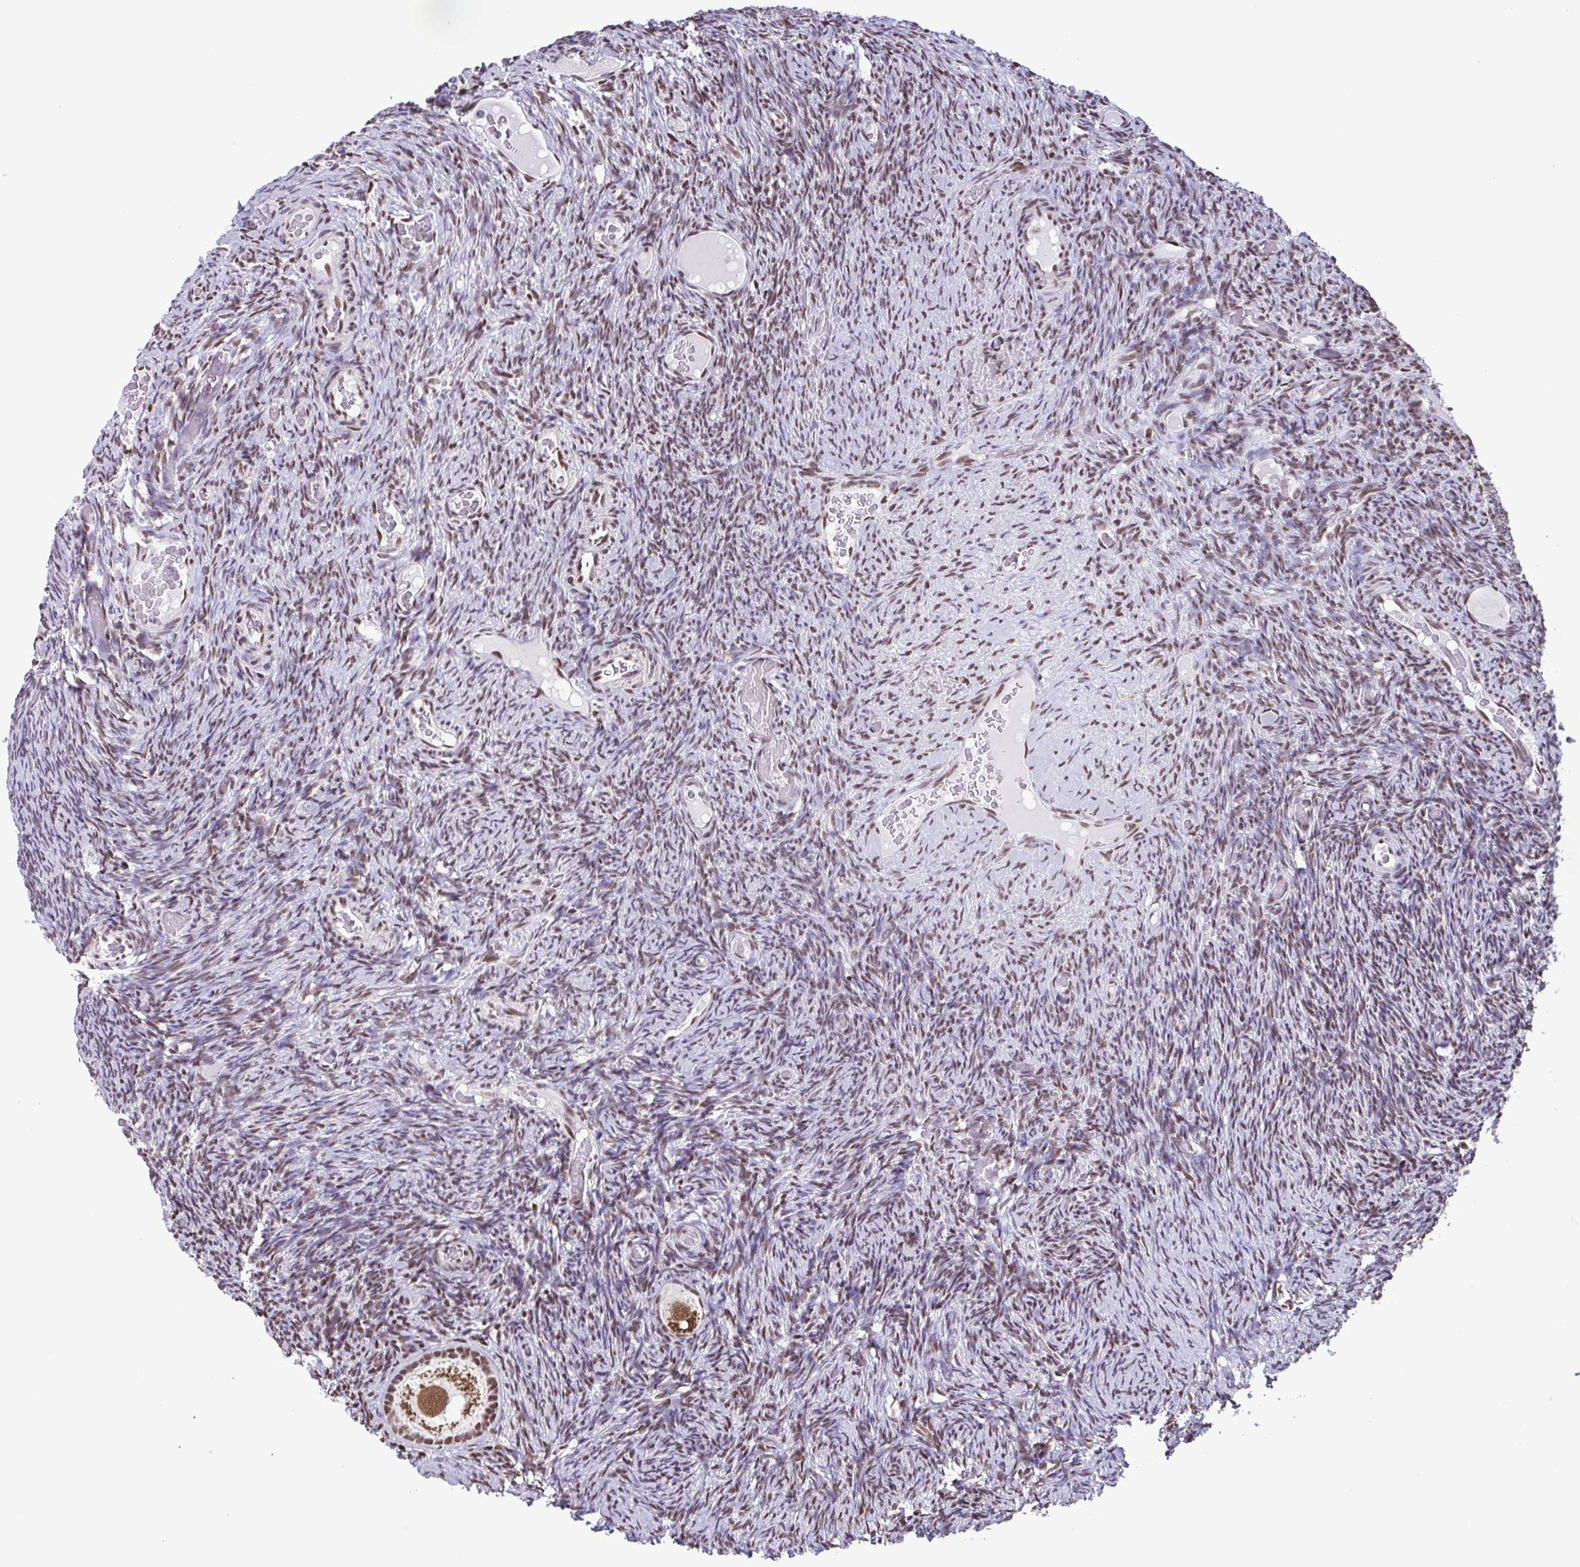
{"staining": {"intensity": "moderate", "quantity": ">75%", "location": "cytoplasmic/membranous,nuclear"}, "tissue": "ovary", "cell_type": "Follicle cells", "image_type": "normal", "snomed": [{"axis": "morphology", "description": "Normal tissue, NOS"}, {"axis": "topography", "description": "Ovary"}], "caption": "DAB (3,3'-diaminobenzidine) immunohistochemical staining of unremarkable human ovary exhibits moderate cytoplasmic/membranous,nuclear protein staining in approximately >75% of follicle cells.", "gene": "TIMM21", "patient": {"sex": "female", "age": 34}}